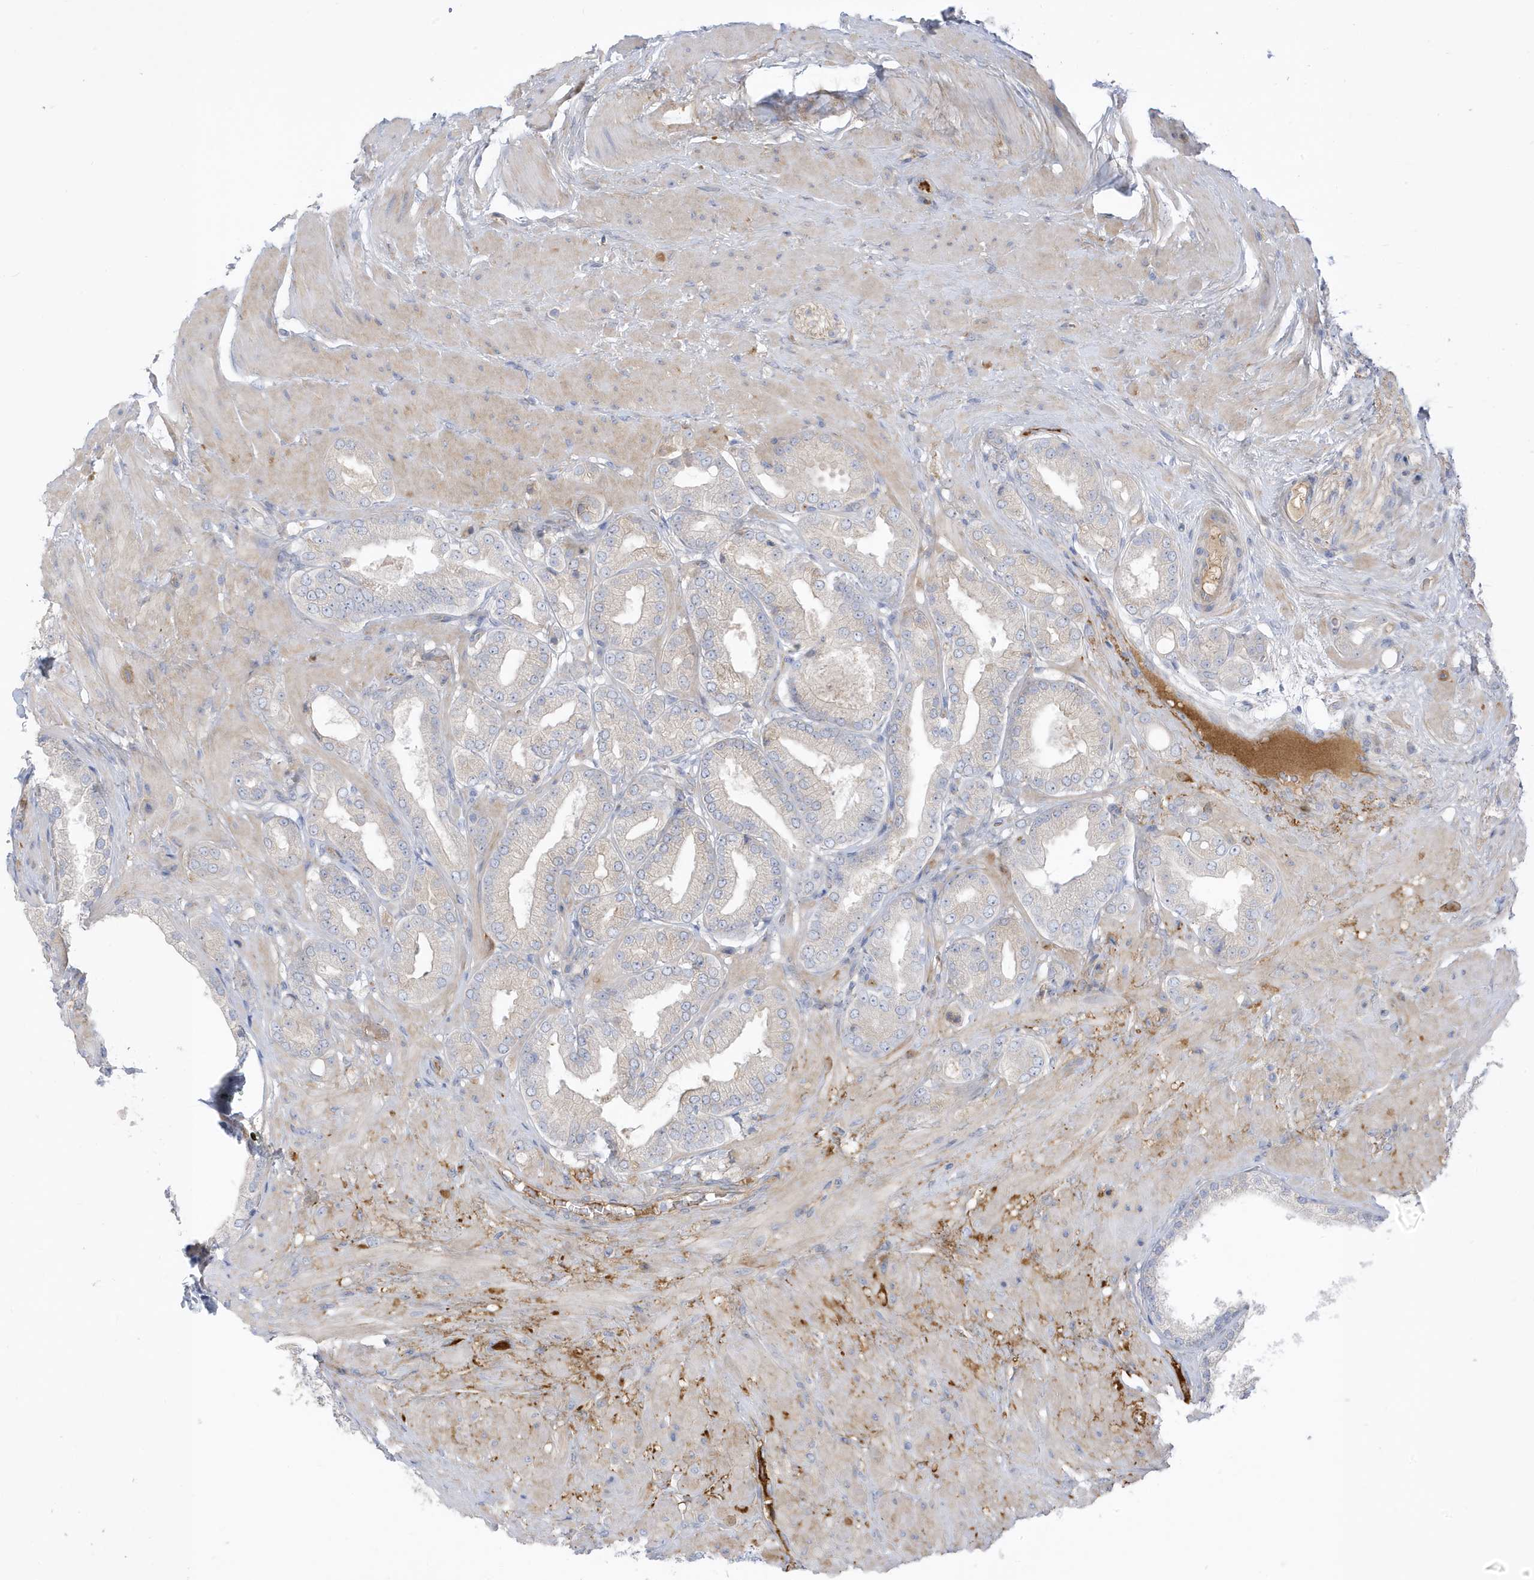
{"staining": {"intensity": "negative", "quantity": "none", "location": "none"}, "tissue": "prostate cancer", "cell_type": "Tumor cells", "image_type": "cancer", "snomed": [{"axis": "morphology", "description": "Adenocarcinoma, Low grade"}, {"axis": "topography", "description": "Prostate"}], "caption": "Immunohistochemistry (IHC) of prostate cancer displays no positivity in tumor cells. (DAB (3,3'-diaminobenzidine) immunohistochemistry (IHC) with hematoxylin counter stain).", "gene": "ATP13A5", "patient": {"sex": "male", "age": 63}}